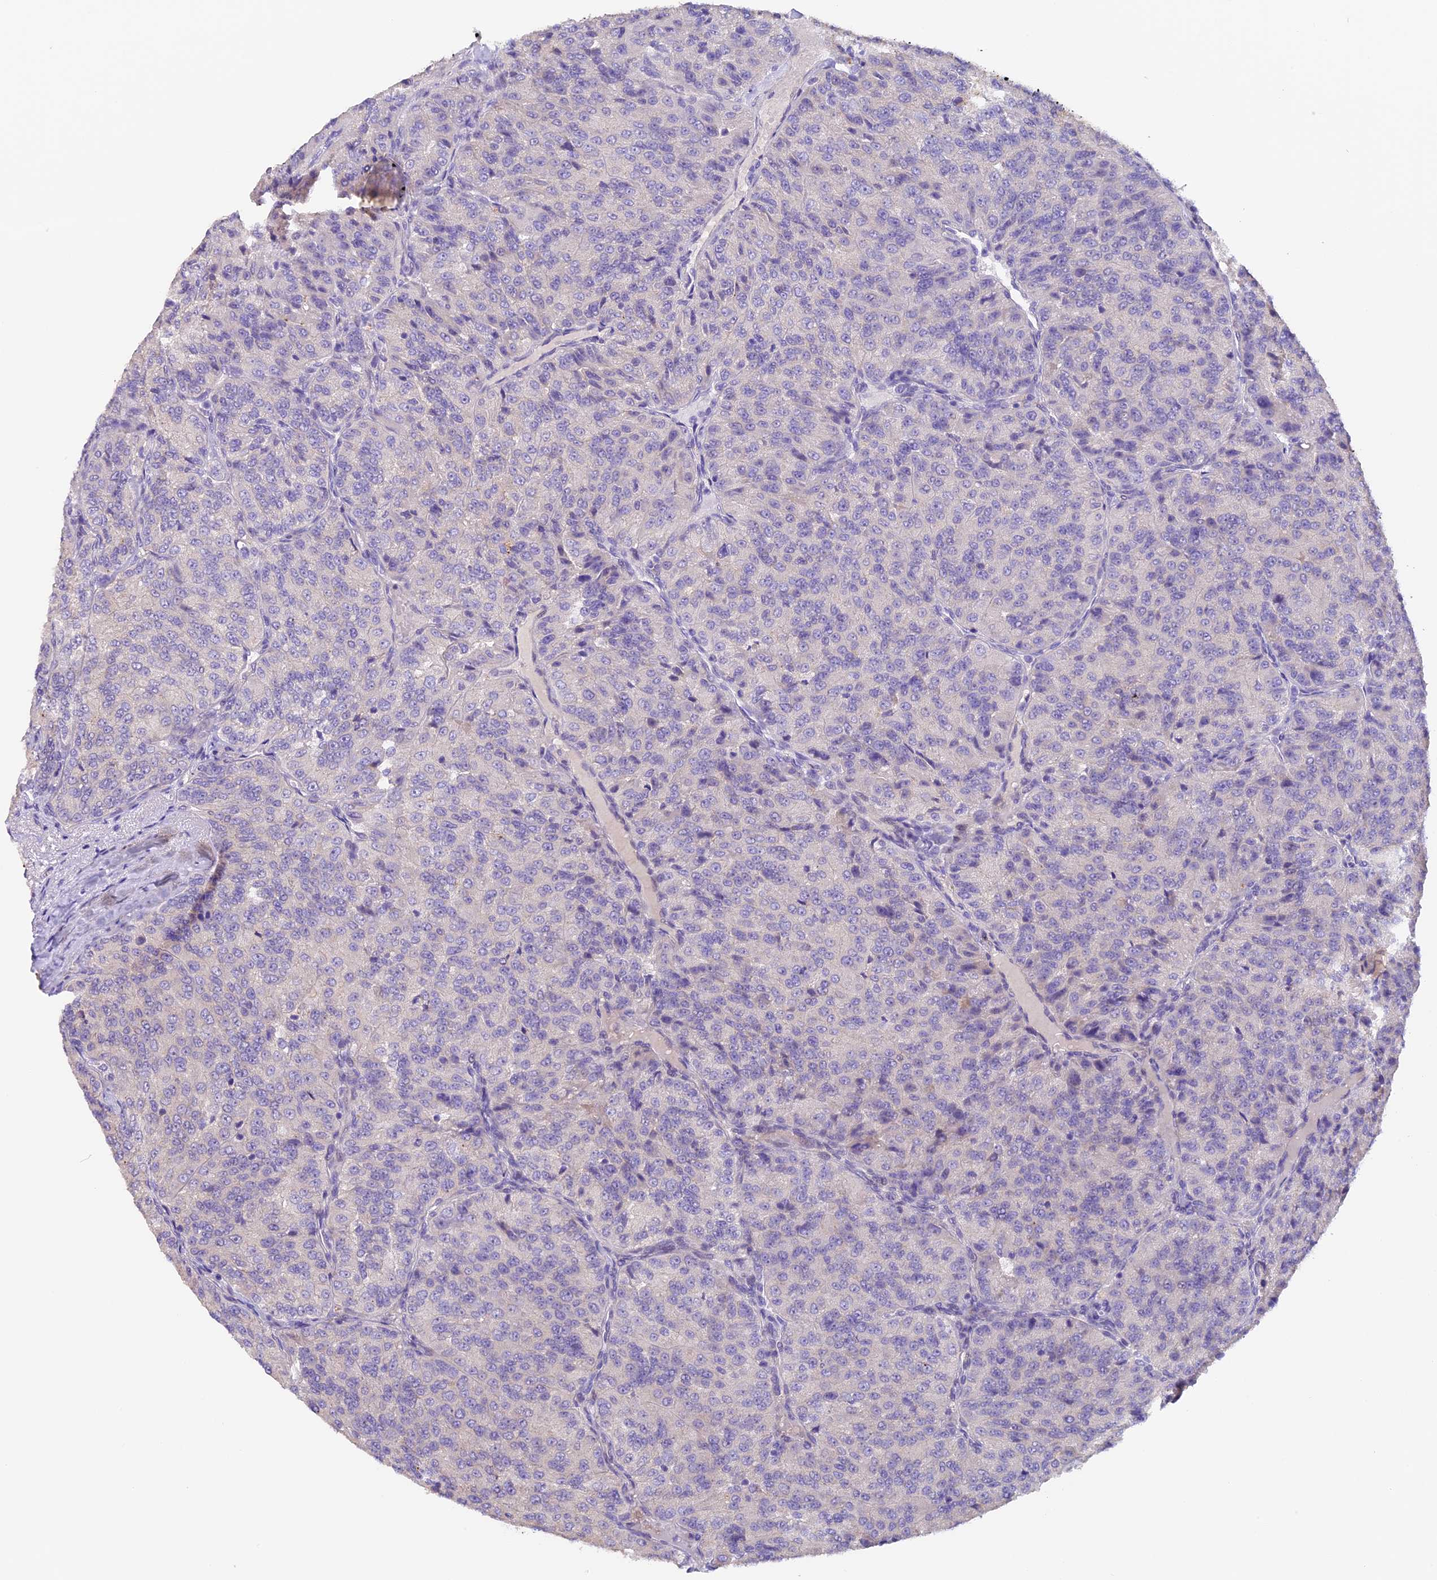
{"staining": {"intensity": "negative", "quantity": "none", "location": "none"}, "tissue": "renal cancer", "cell_type": "Tumor cells", "image_type": "cancer", "snomed": [{"axis": "morphology", "description": "Adenocarcinoma, NOS"}, {"axis": "topography", "description": "Kidney"}], "caption": "This is an immunohistochemistry micrograph of renal cancer. There is no positivity in tumor cells.", "gene": "NCK2", "patient": {"sex": "female", "age": 63}}